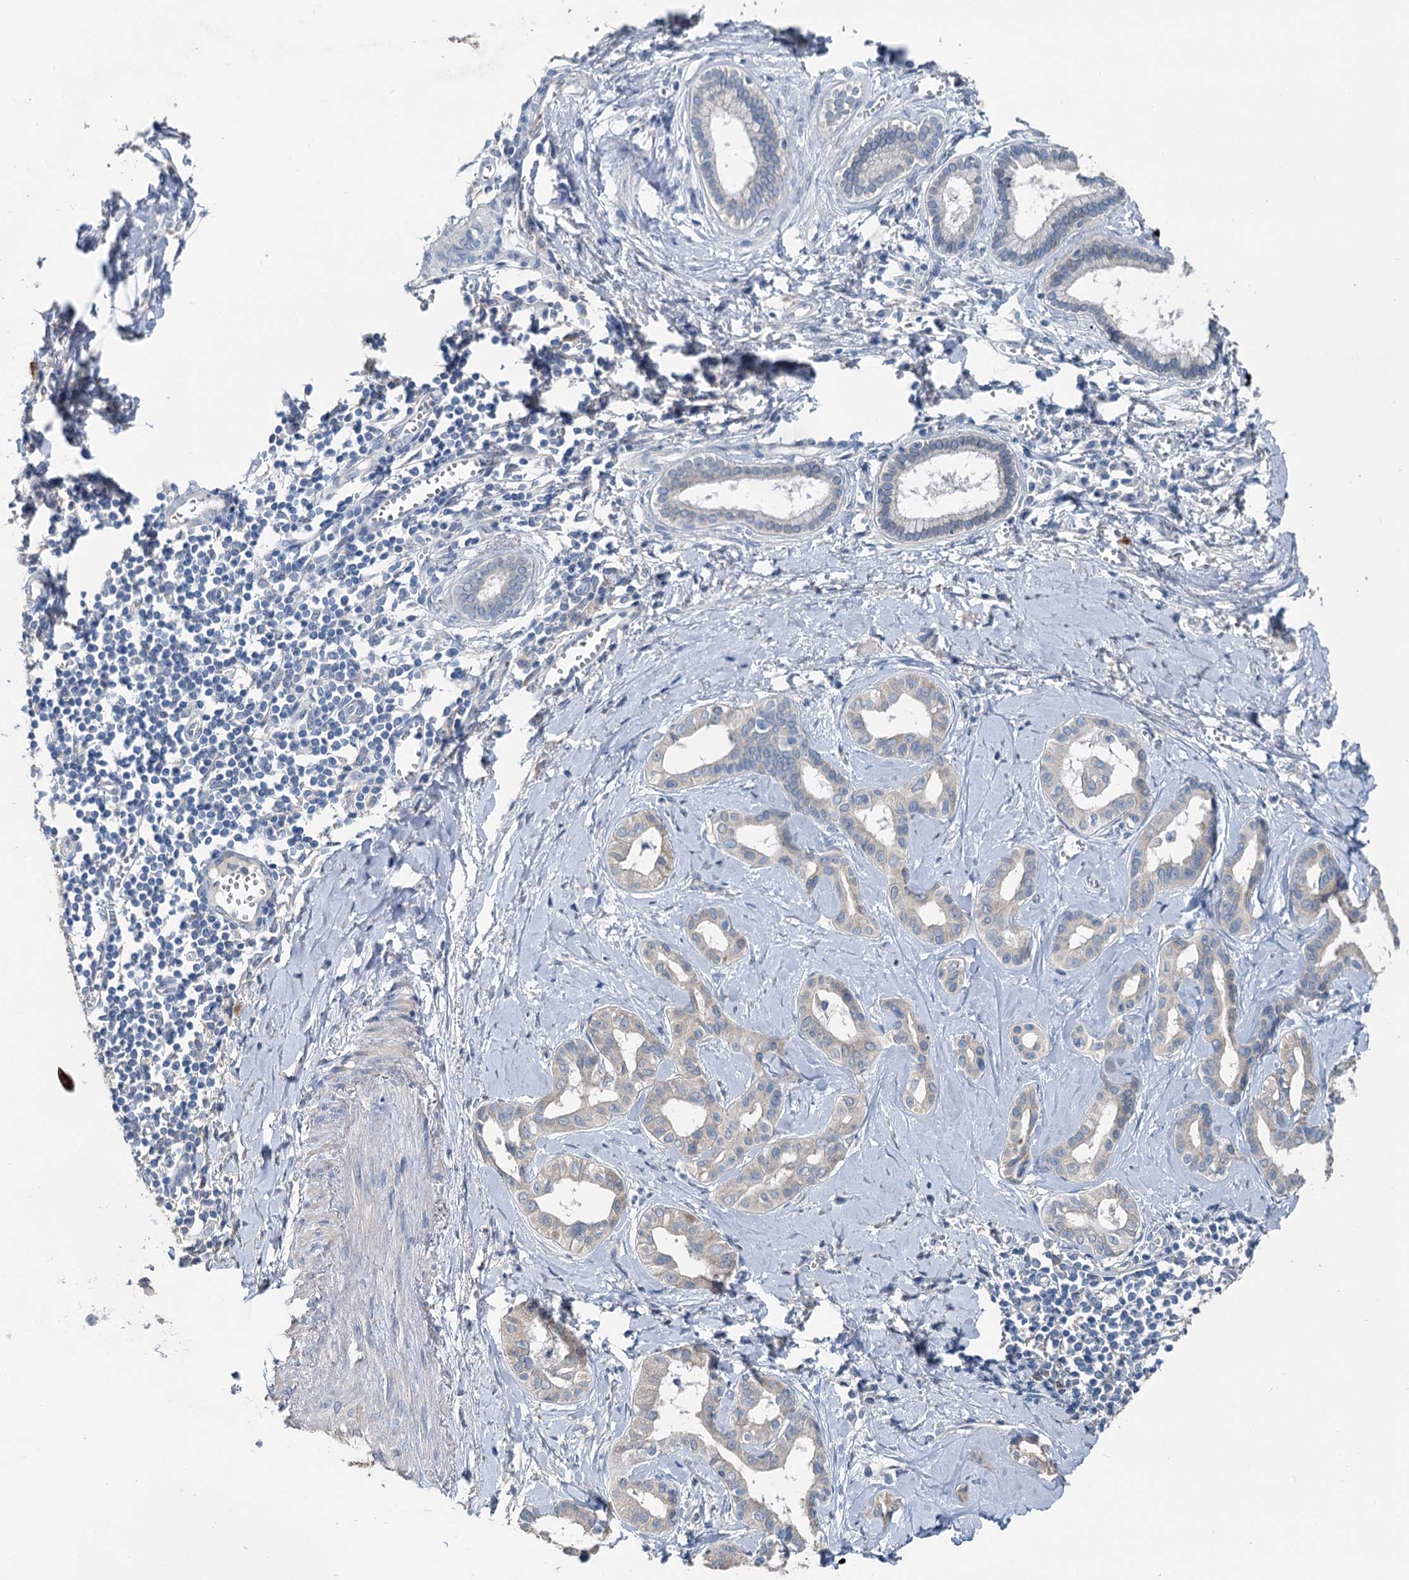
{"staining": {"intensity": "negative", "quantity": "none", "location": "none"}, "tissue": "liver cancer", "cell_type": "Tumor cells", "image_type": "cancer", "snomed": [{"axis": "morphology", "description": "Cholangiocarcinoma"}, {"axis": "topography", "description": "Liver"}], "caption": "Liver cancer (cholangiocarcinoma) was stained to show a protein in brown. There is no significant staining in tumor cells. (DAB immunohistochemistry (IHC) visualized using brightfield microscopy, high magnification).", "gene": "C6orf120", "patient": {"sex": "female", "age": 77}}